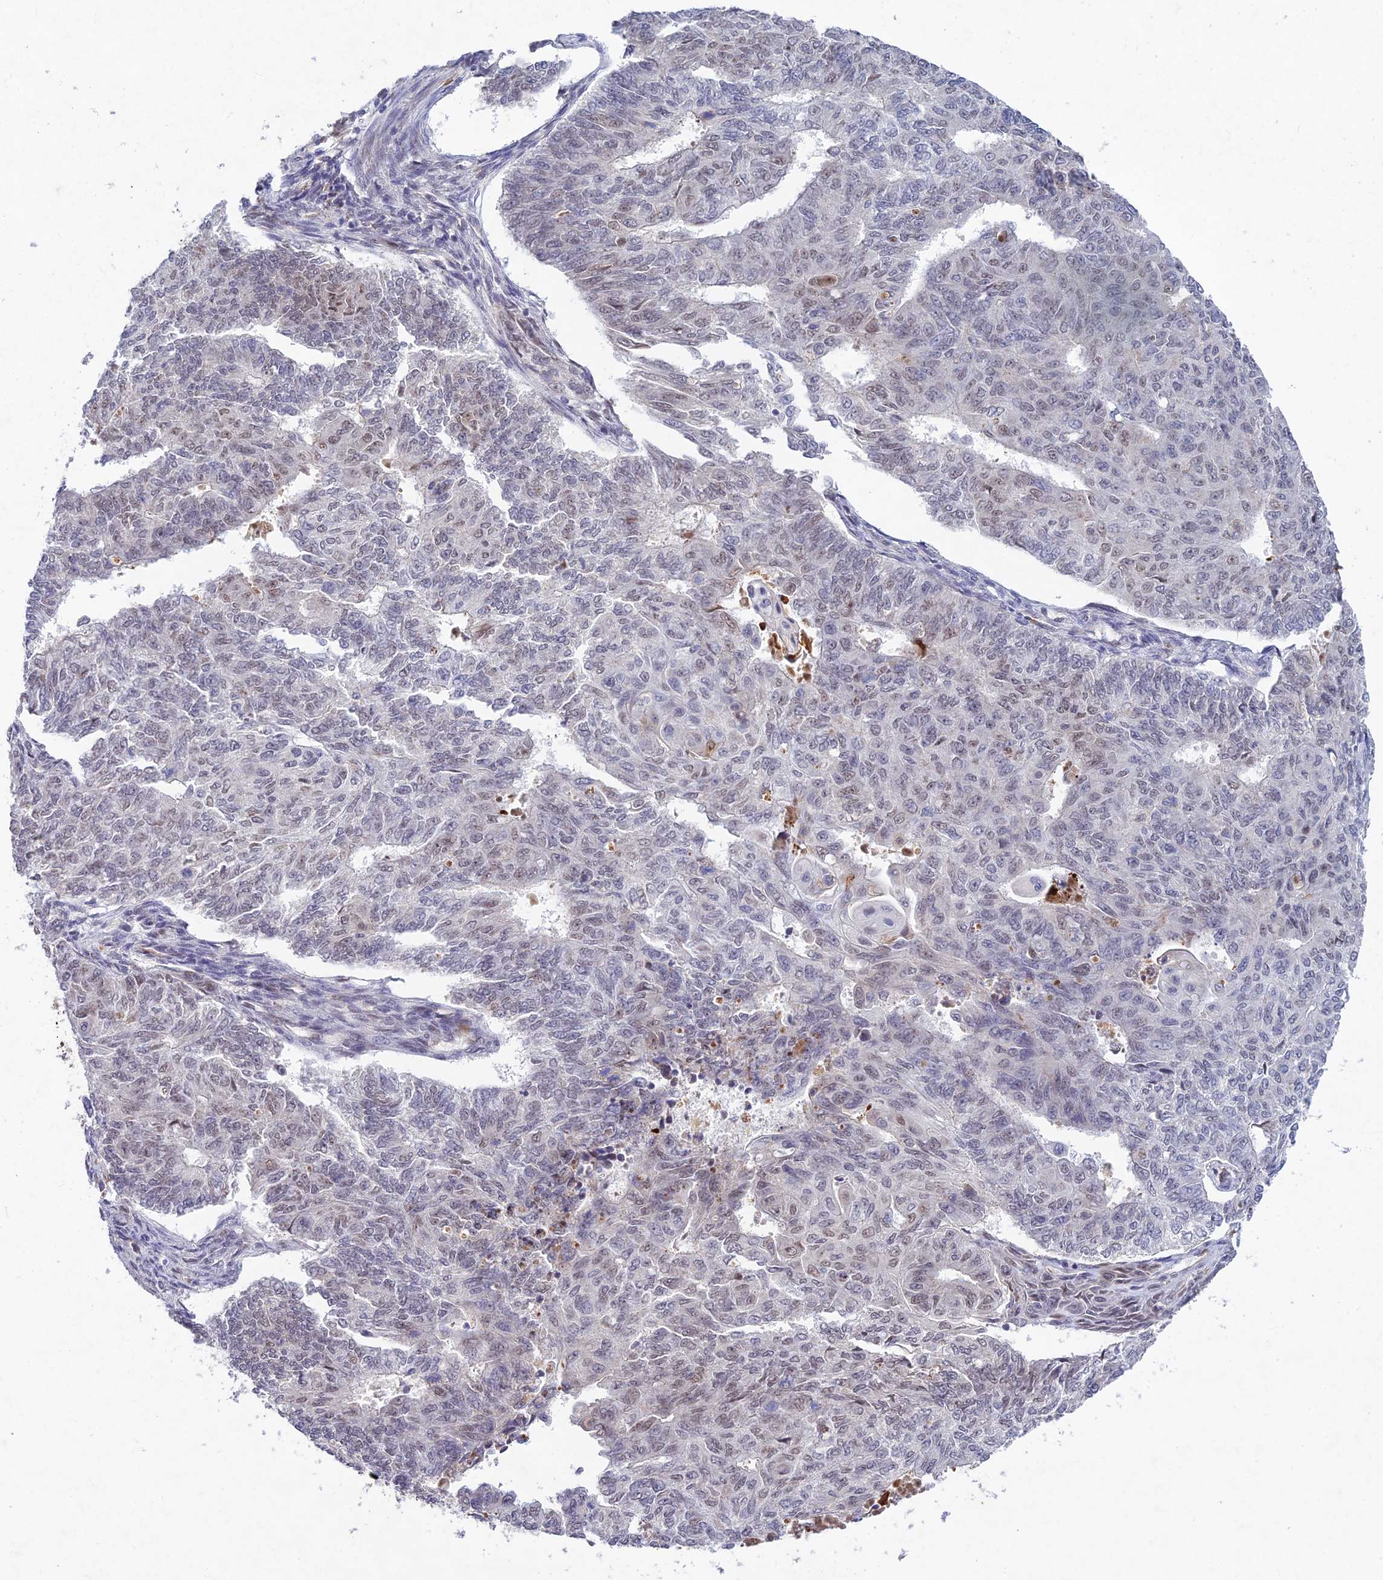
{"staining": {"intensity": "weak", "quantity": "<25%", "location": "nuclear"}, "tissue": "endometrial cancer", "cell_type": "Tumor cells", "image_type": "cancer", "snomed": [{"axis": "morphology", "description": "Adenocarcinoma, NOS"}, {"axis": "topography", "description": "Endometrium"}], "caption": "This micrograph is of endometrial adenocarcinoma stained with immunohistochemistry to label a protein in brown with the nuclei are counter-stained blue. There is no positivity in tumor cells.", "gene": "RAVER1", "patient": {"sex": "female", "age": 32}}